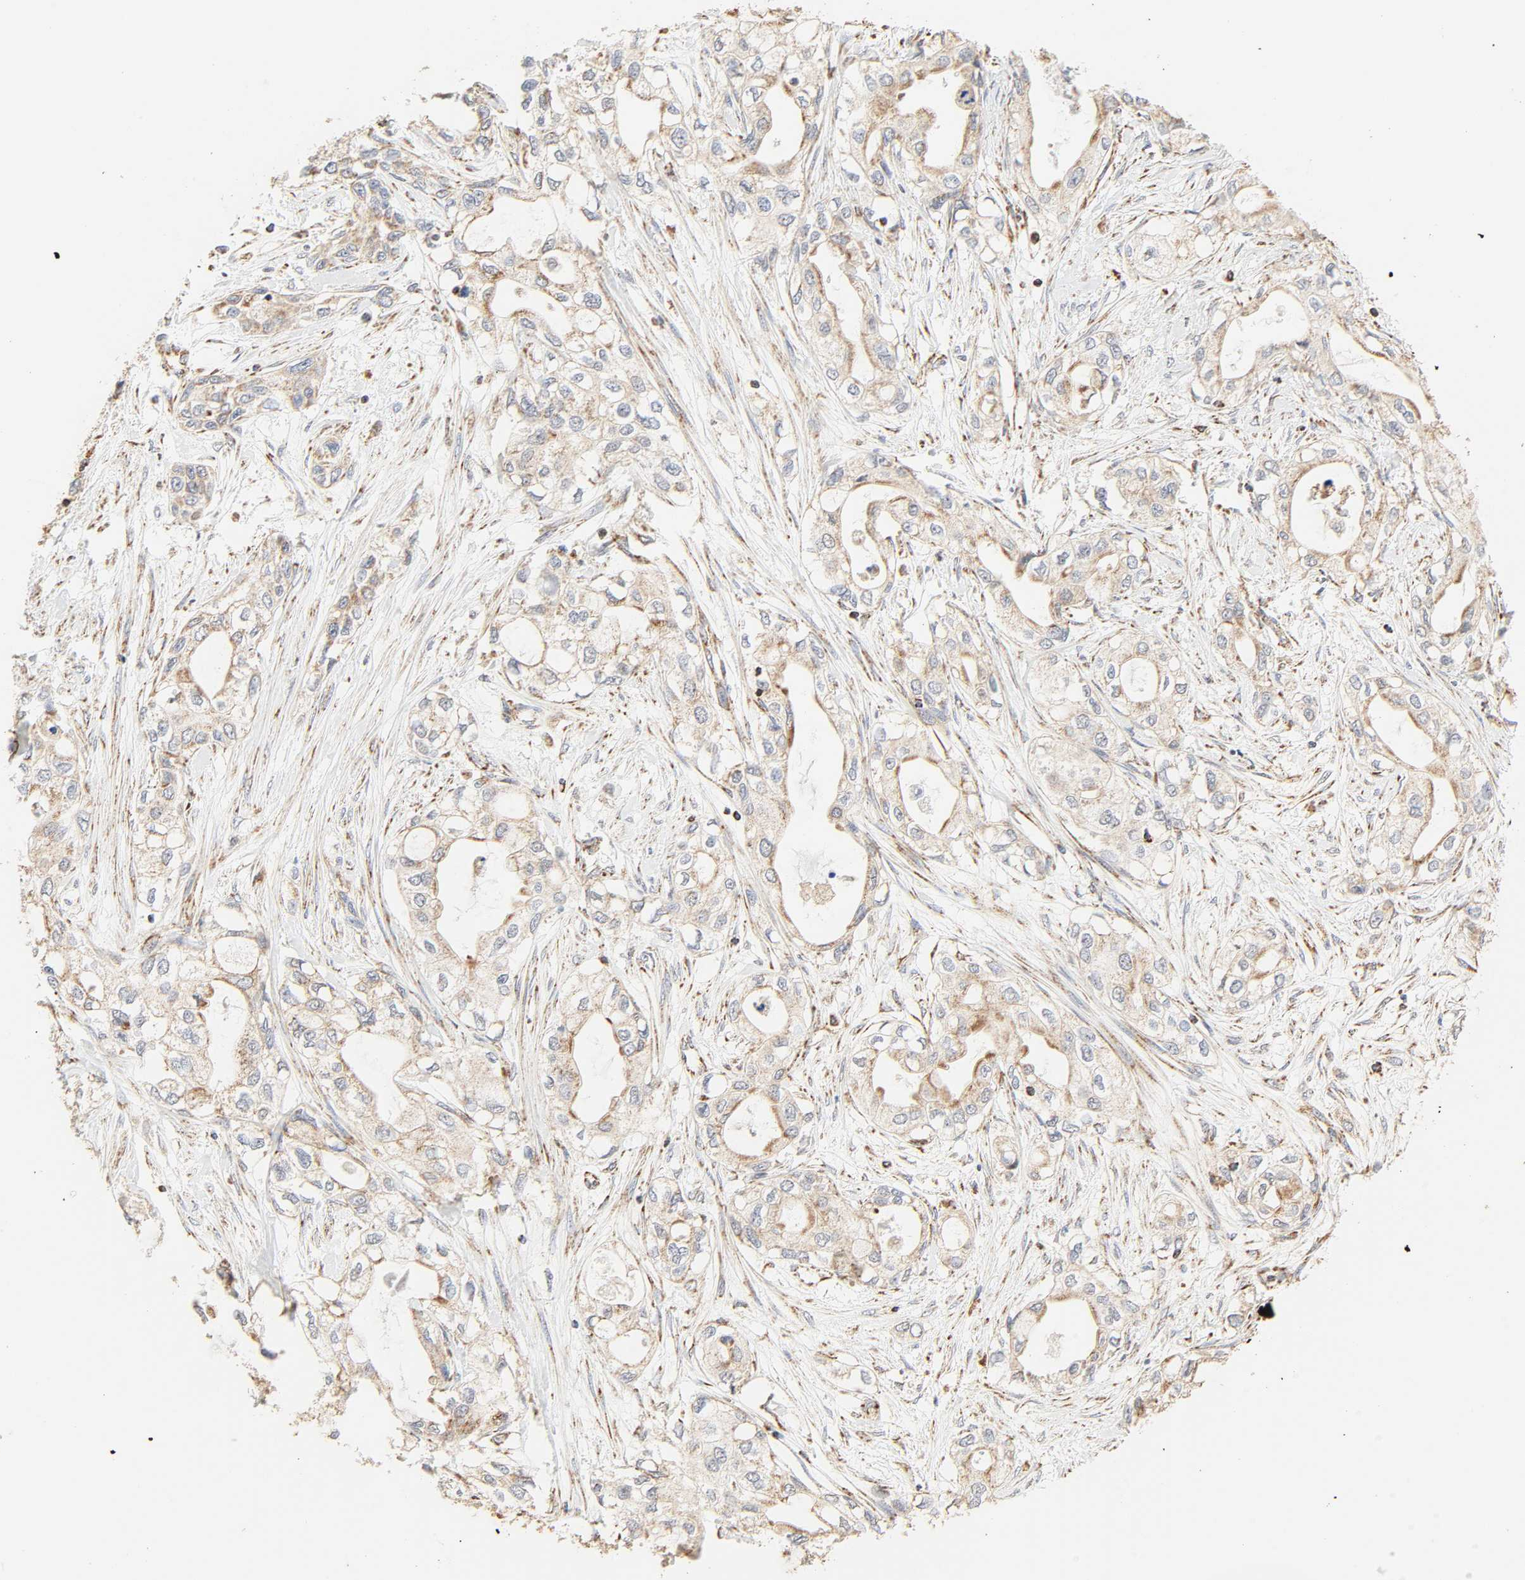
{"staining": {"intensity": "moderate", "quantity": ">75%", "location": "cytoplasmic/membranous"}, "tissue": "pancreatic cancer", "cell_type": "Tumor cells", "image_type": "cancer", "snomed": [{"axis": "morphology", "description": "Adenocarcinoma, NOS"}, {"axis": "topography", "description": "Pancreas"}], "caption": "Immunohistochemistry (IHC) image of neoplastic tissue: pancreatic cancer stained using IHC displays medium levels of moderate protein expression localized specifically in the cytoplasmic/membranous of tumor cells, appearing as a cytoplasmic/membranous brown color.", "gene": "ZMAT5", "patient": {"sex": "female", "age": 70}}